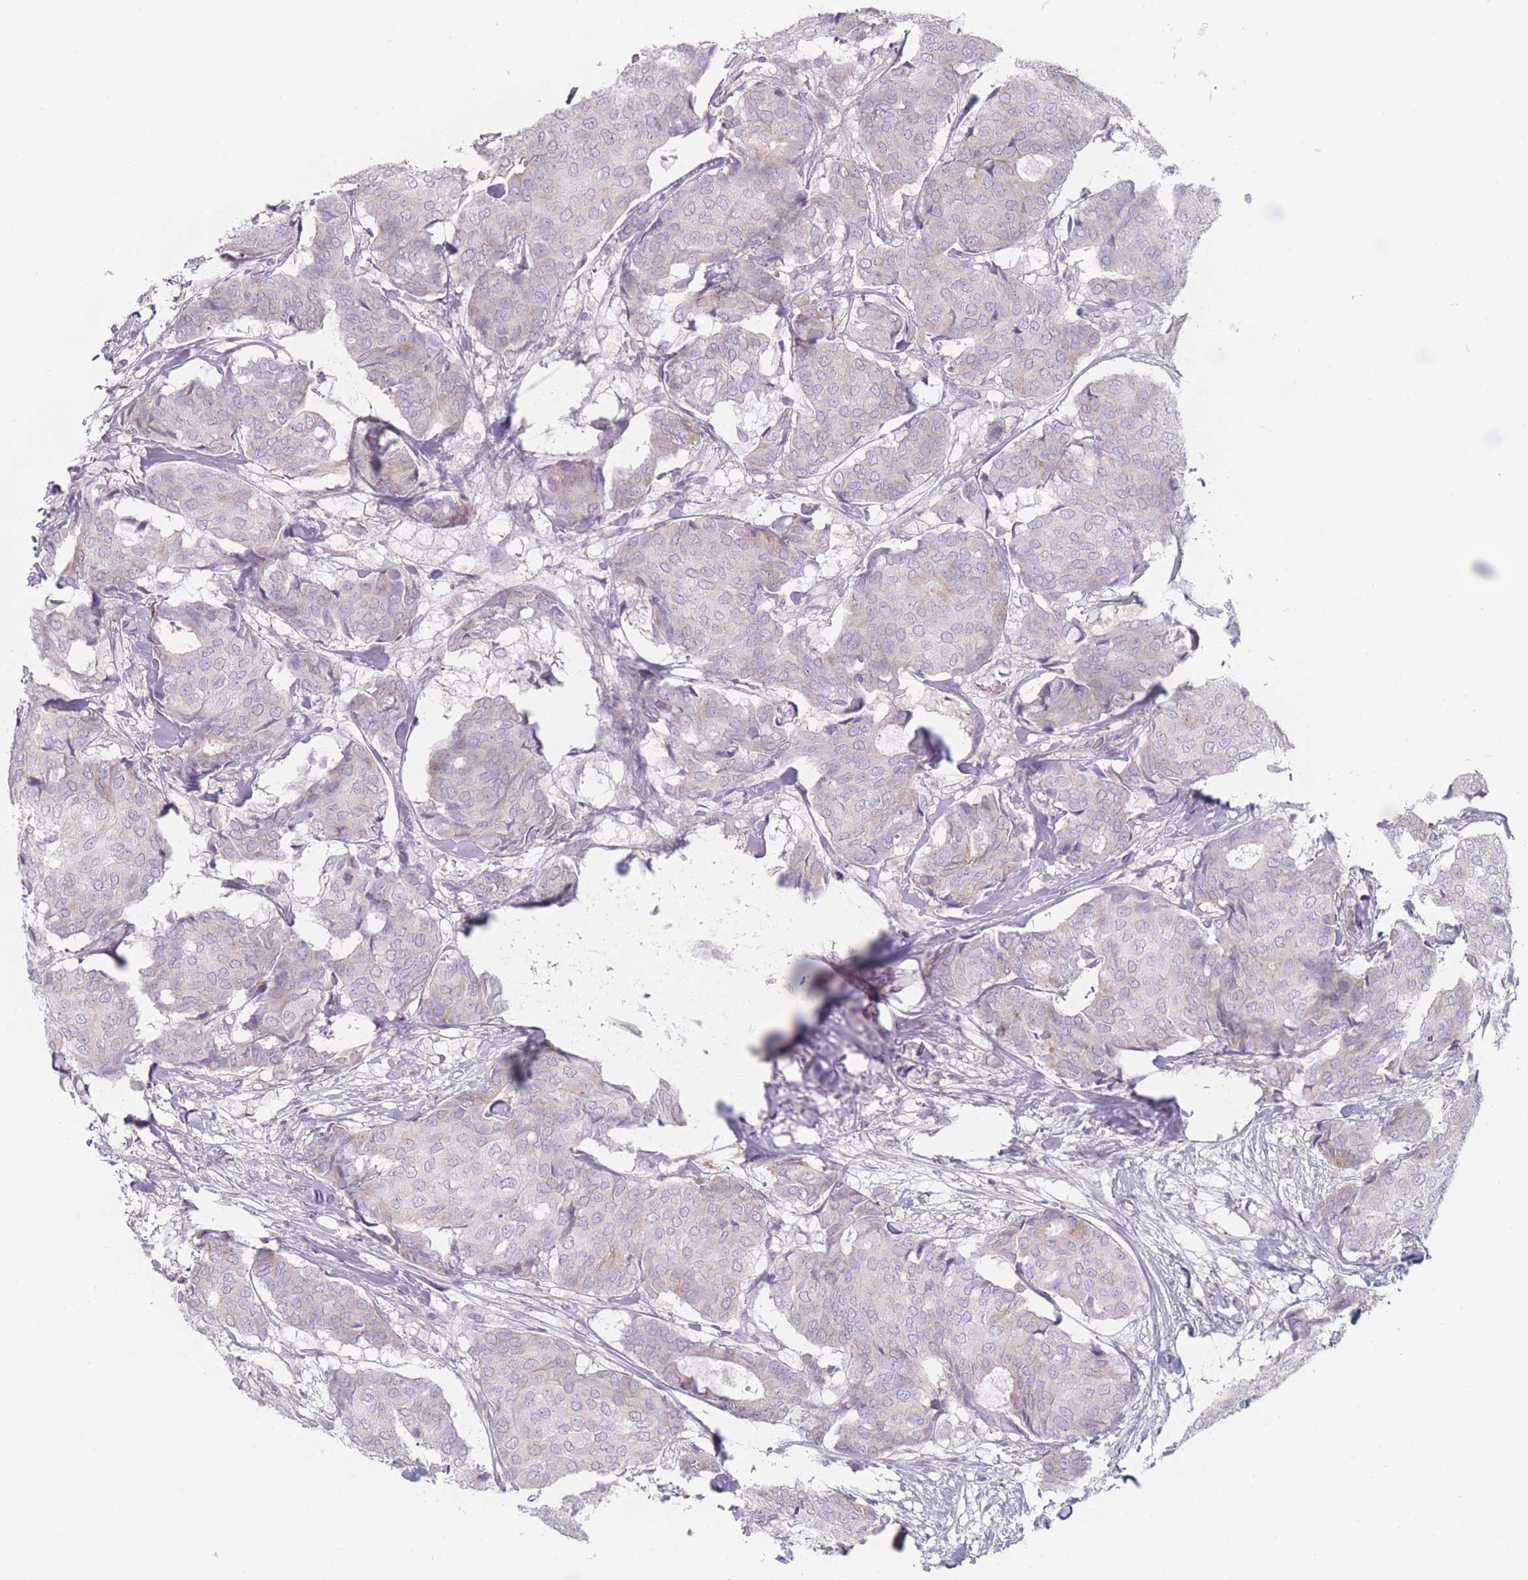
{"staining": {"intensity": "weak", "quantity": "<25%", "location": "cytoplasmic/membranous"}, "tissue": "breast cancer", "cell_type": "Tumor cells", "image_type": "cancer", "snomed": [{"axis": "morphology", "description": "Duct carcinoma"}, {"axis": "topography", "description": "Breast"}], "caption": "Immunohistochemical staining of human breast cancer displays no significant positivity in tumor cells. (Brightfield microscopy of DAB IHC at high magnification).", "gene": "RNF4", "patient": {"sex": "female", "age": 75}}